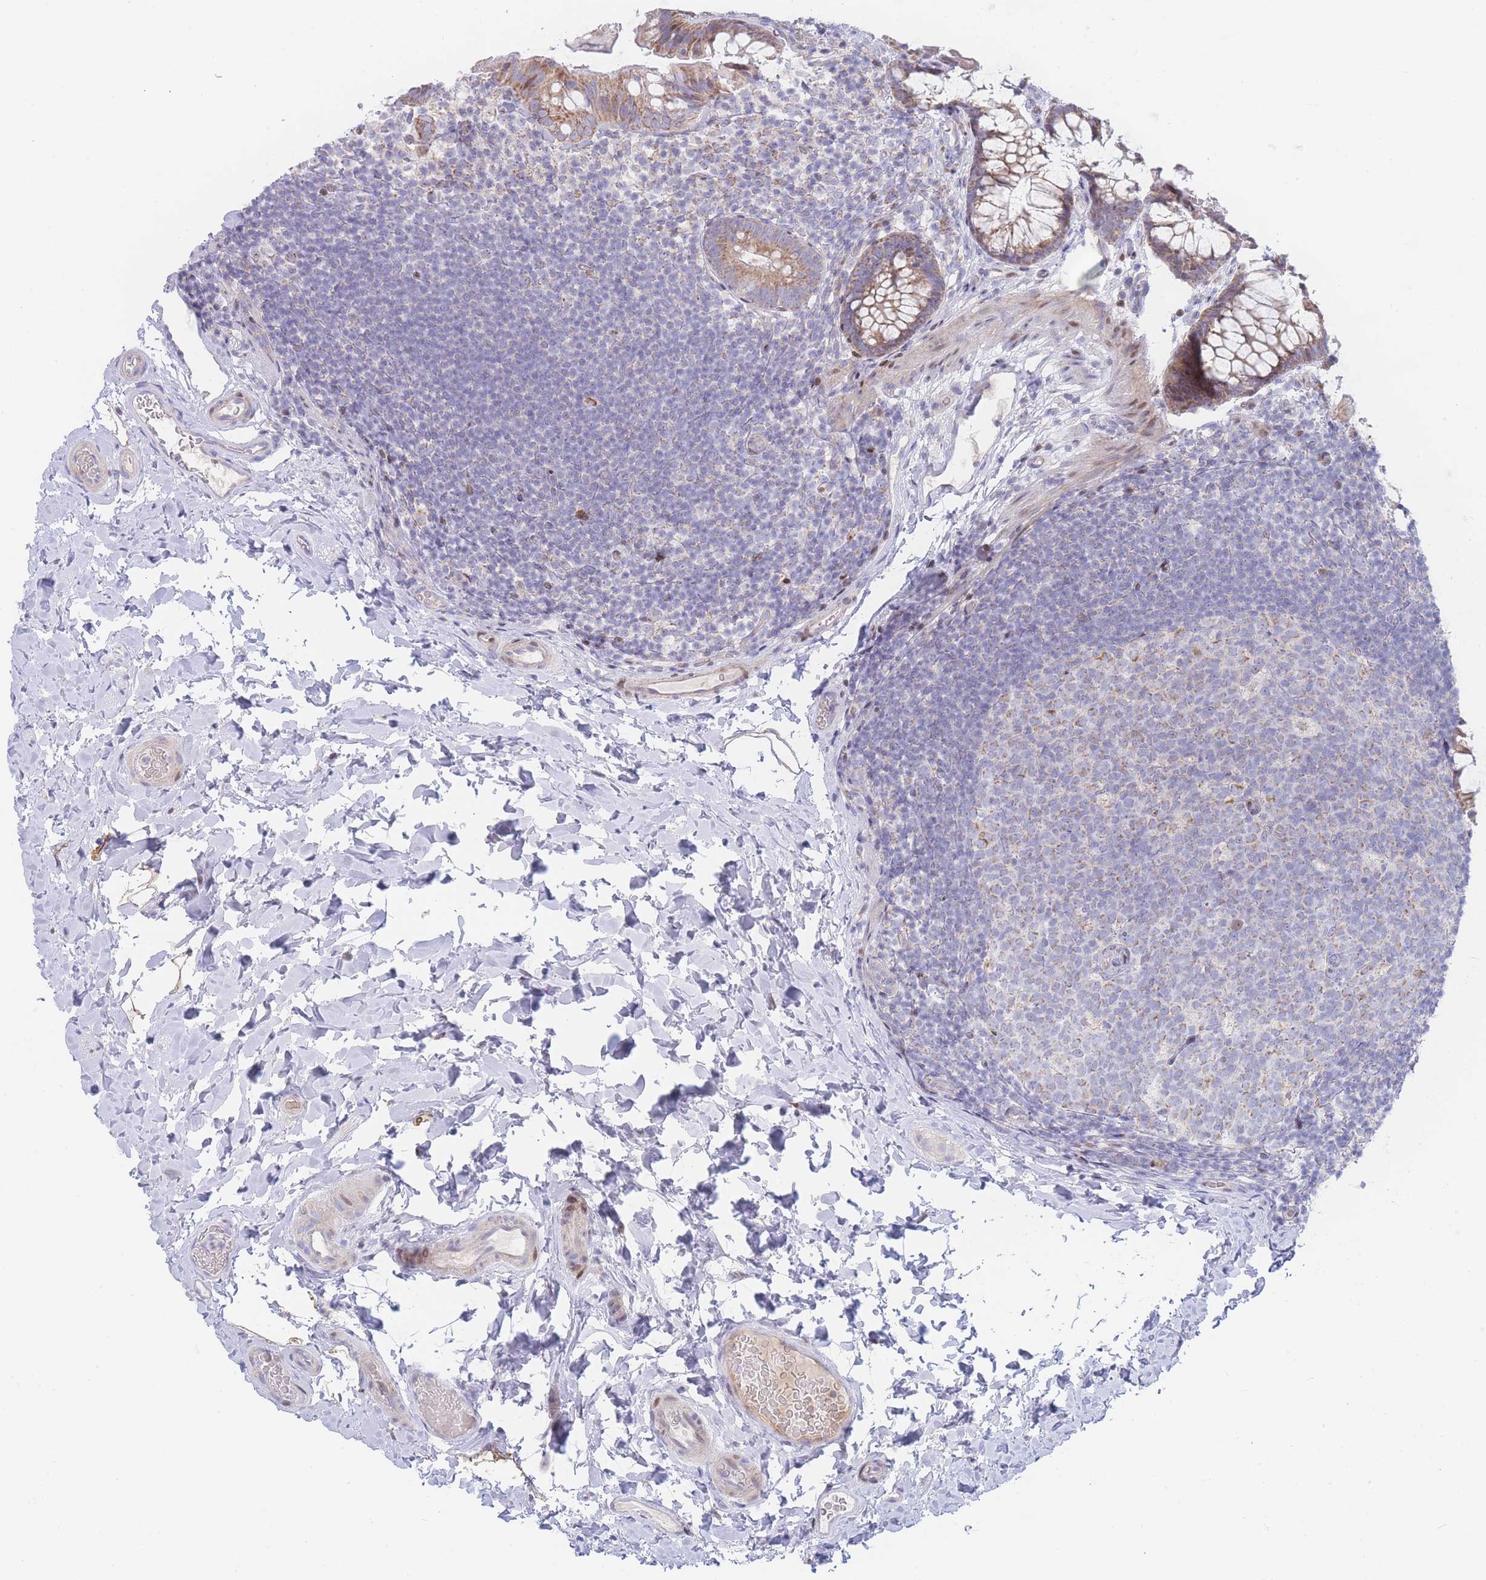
{"staining": {"intensity": "weak", "quantity": "25%-75%", "location": "cytoplasmic/membranous"}, "tissue": "colon", "cell_type": "Endothelial cells", "image_type": "normal", "snomed": [{"axis": "morphology", "description": "Normal tissue, NOS"}, {"axis": "topography", "description": "Colon"}], "caption": "Immunohistochemistry staining of benign colon, which reveals low levels of weak cytoplasmic/membranous staining in approximately 25%-75% of endothelial cells indicating weak cytoplasmic/membranous protein positivity. The staining was performed using DAB (brown) for protein detection and nuclei were counterstained in hematoxylin (blue).", "gene": "GPAM", "patient": {"sex": "male", "age": 46}}